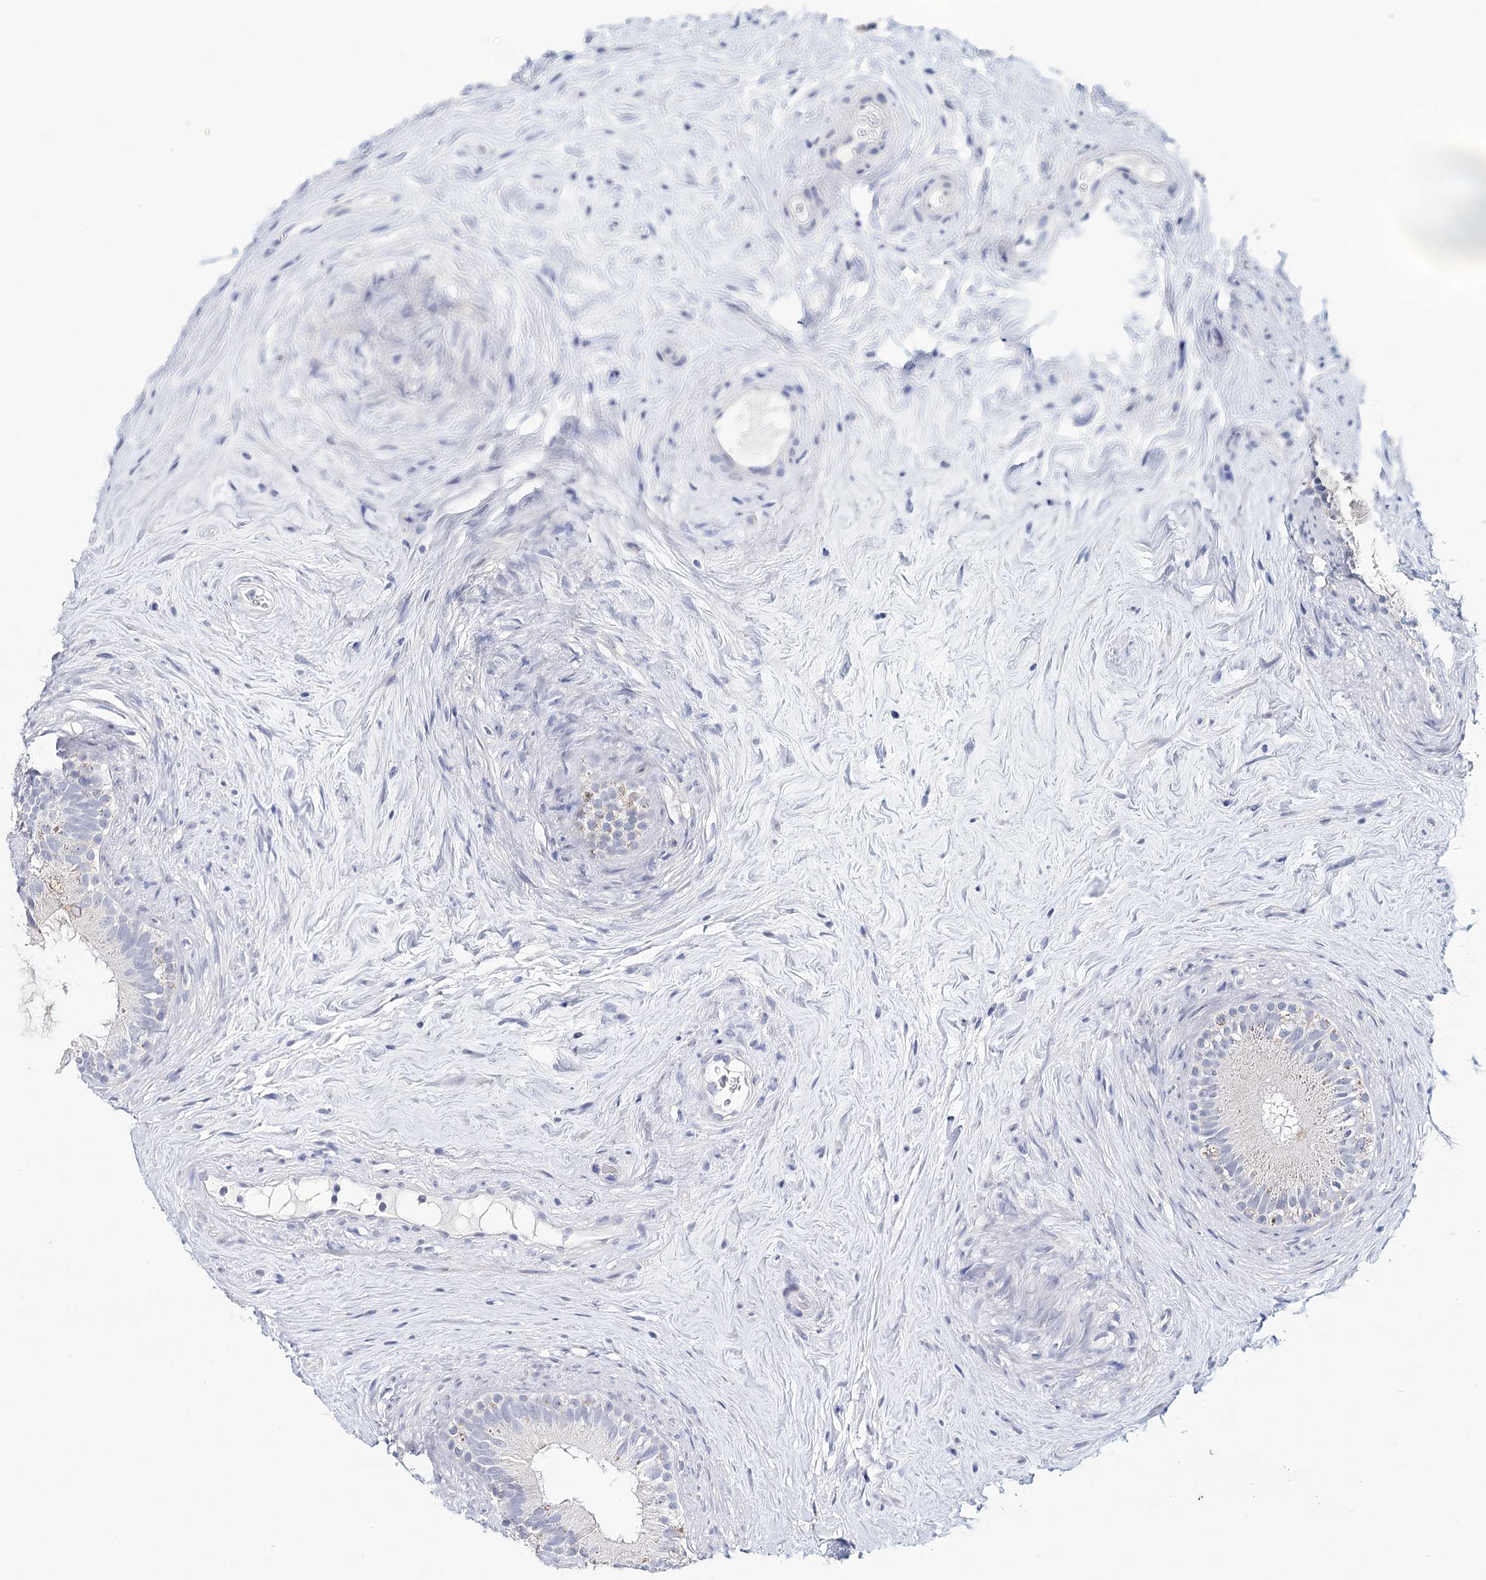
{"staining": {"intensity": "negative", "quantity": "none", "location": "none"}, "tissue": "epididymis", "cell_type": "Glandular cells", "image_type": "normal", "snomed": [{"axis": "morphology", "description": "Normal tissue, NOS"}, {"axis": "topography", "description": "Epididymis"}], "caption": "Epididymis was stained to show a protein in brown. There is no significant expression in glandular cells. (DAB (3,3'-diaminobenzidine) immunohistochemistry with hematoxylin counter stain).", "gene": "HSPA4L", "patient": {"sex": "male", "age": 84}}